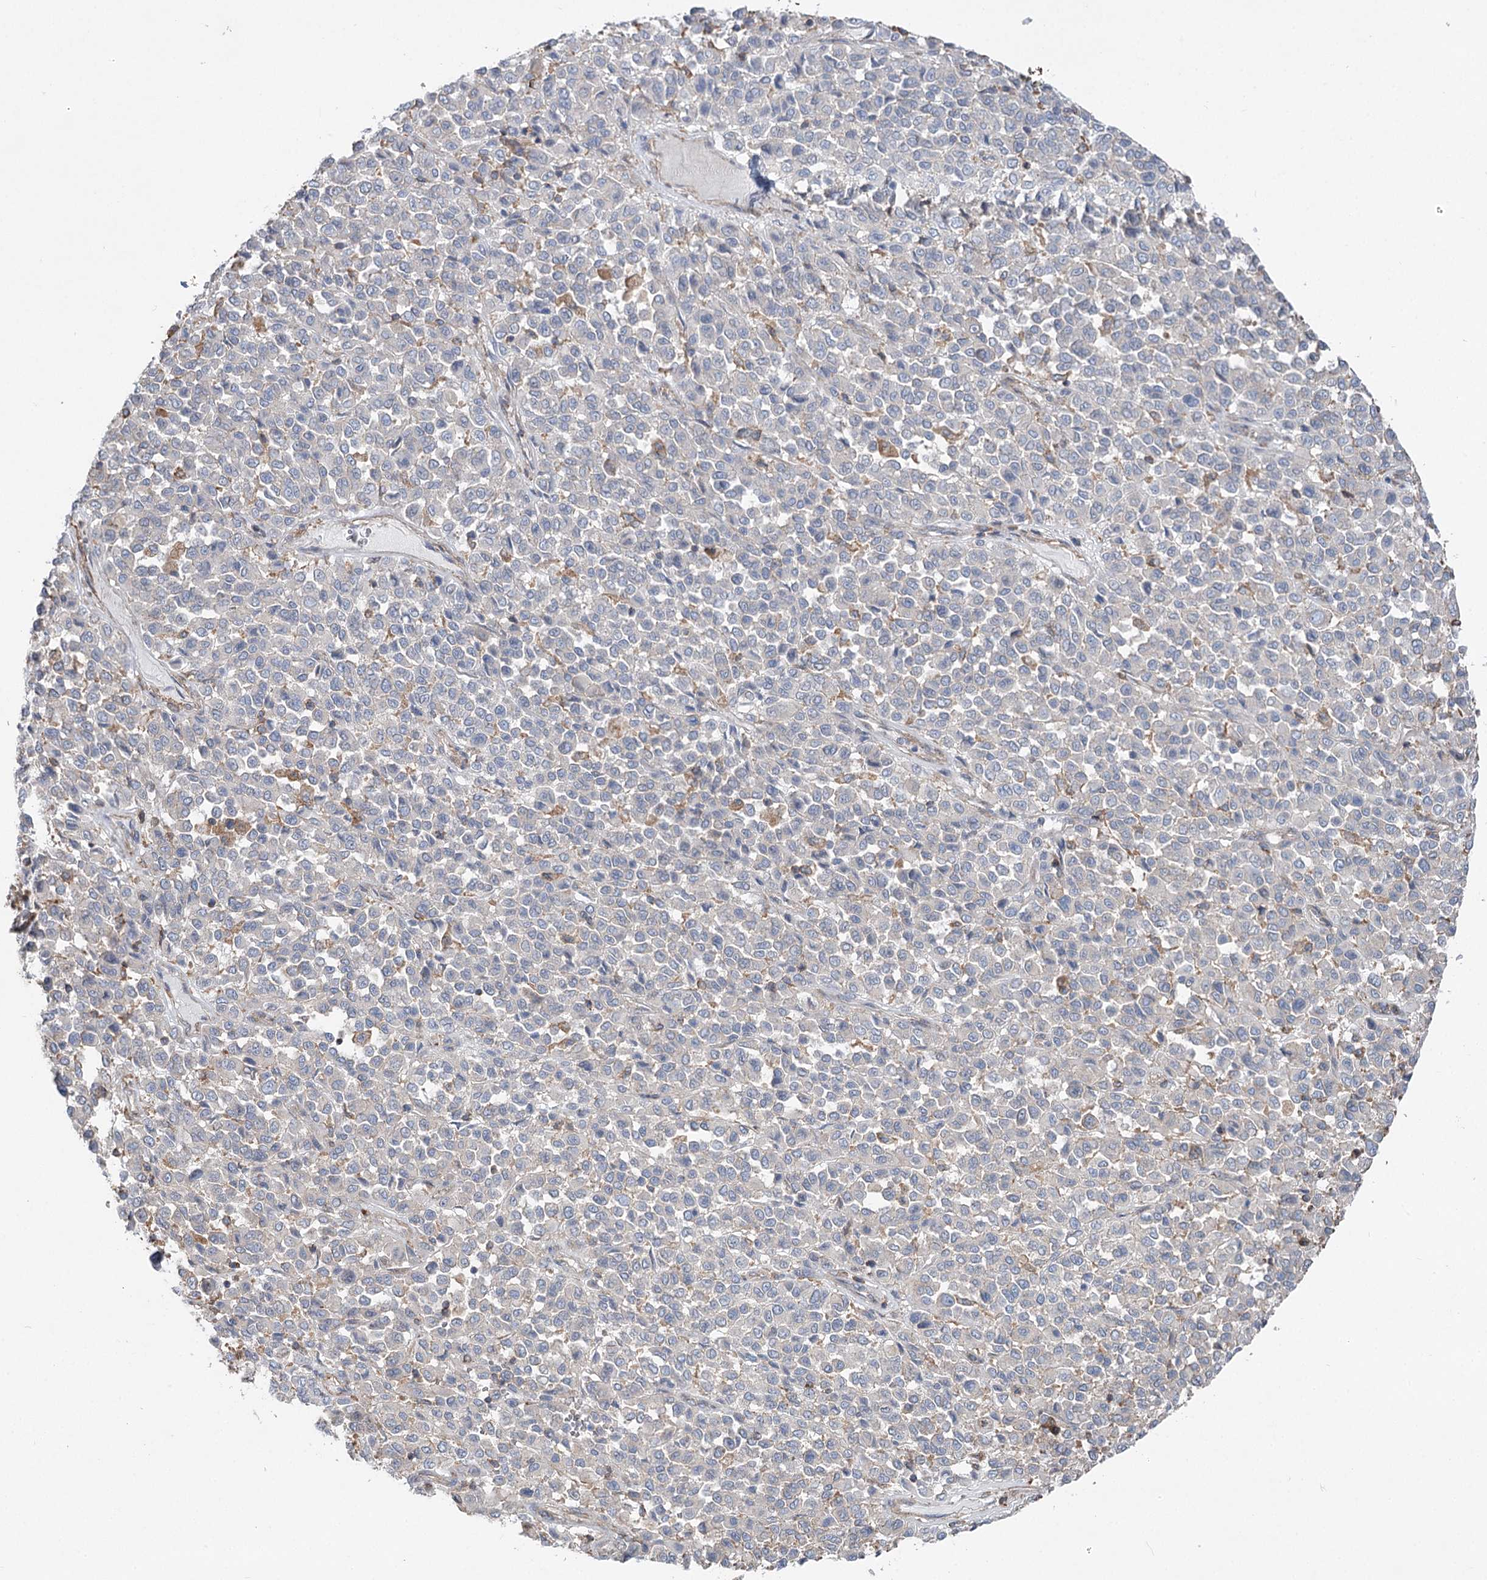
{"staining": {"intensity": "negative", "quantity": "none", "location": "none"}, "tissue": "melanoma", "cell_type": "Tumor cells", "image_type": "cancer", "snomed": [{"axis": "morphology", "description": "Malignant melanoma, Metastatic site"}, {"axis": "topography", "description": "Pancreas"}], "caption": "The histopathology image displays no significant staining in tumor cells of melanoma.", "gene": "LARP1B", "patient": {"sex": "female", "age": 30}}